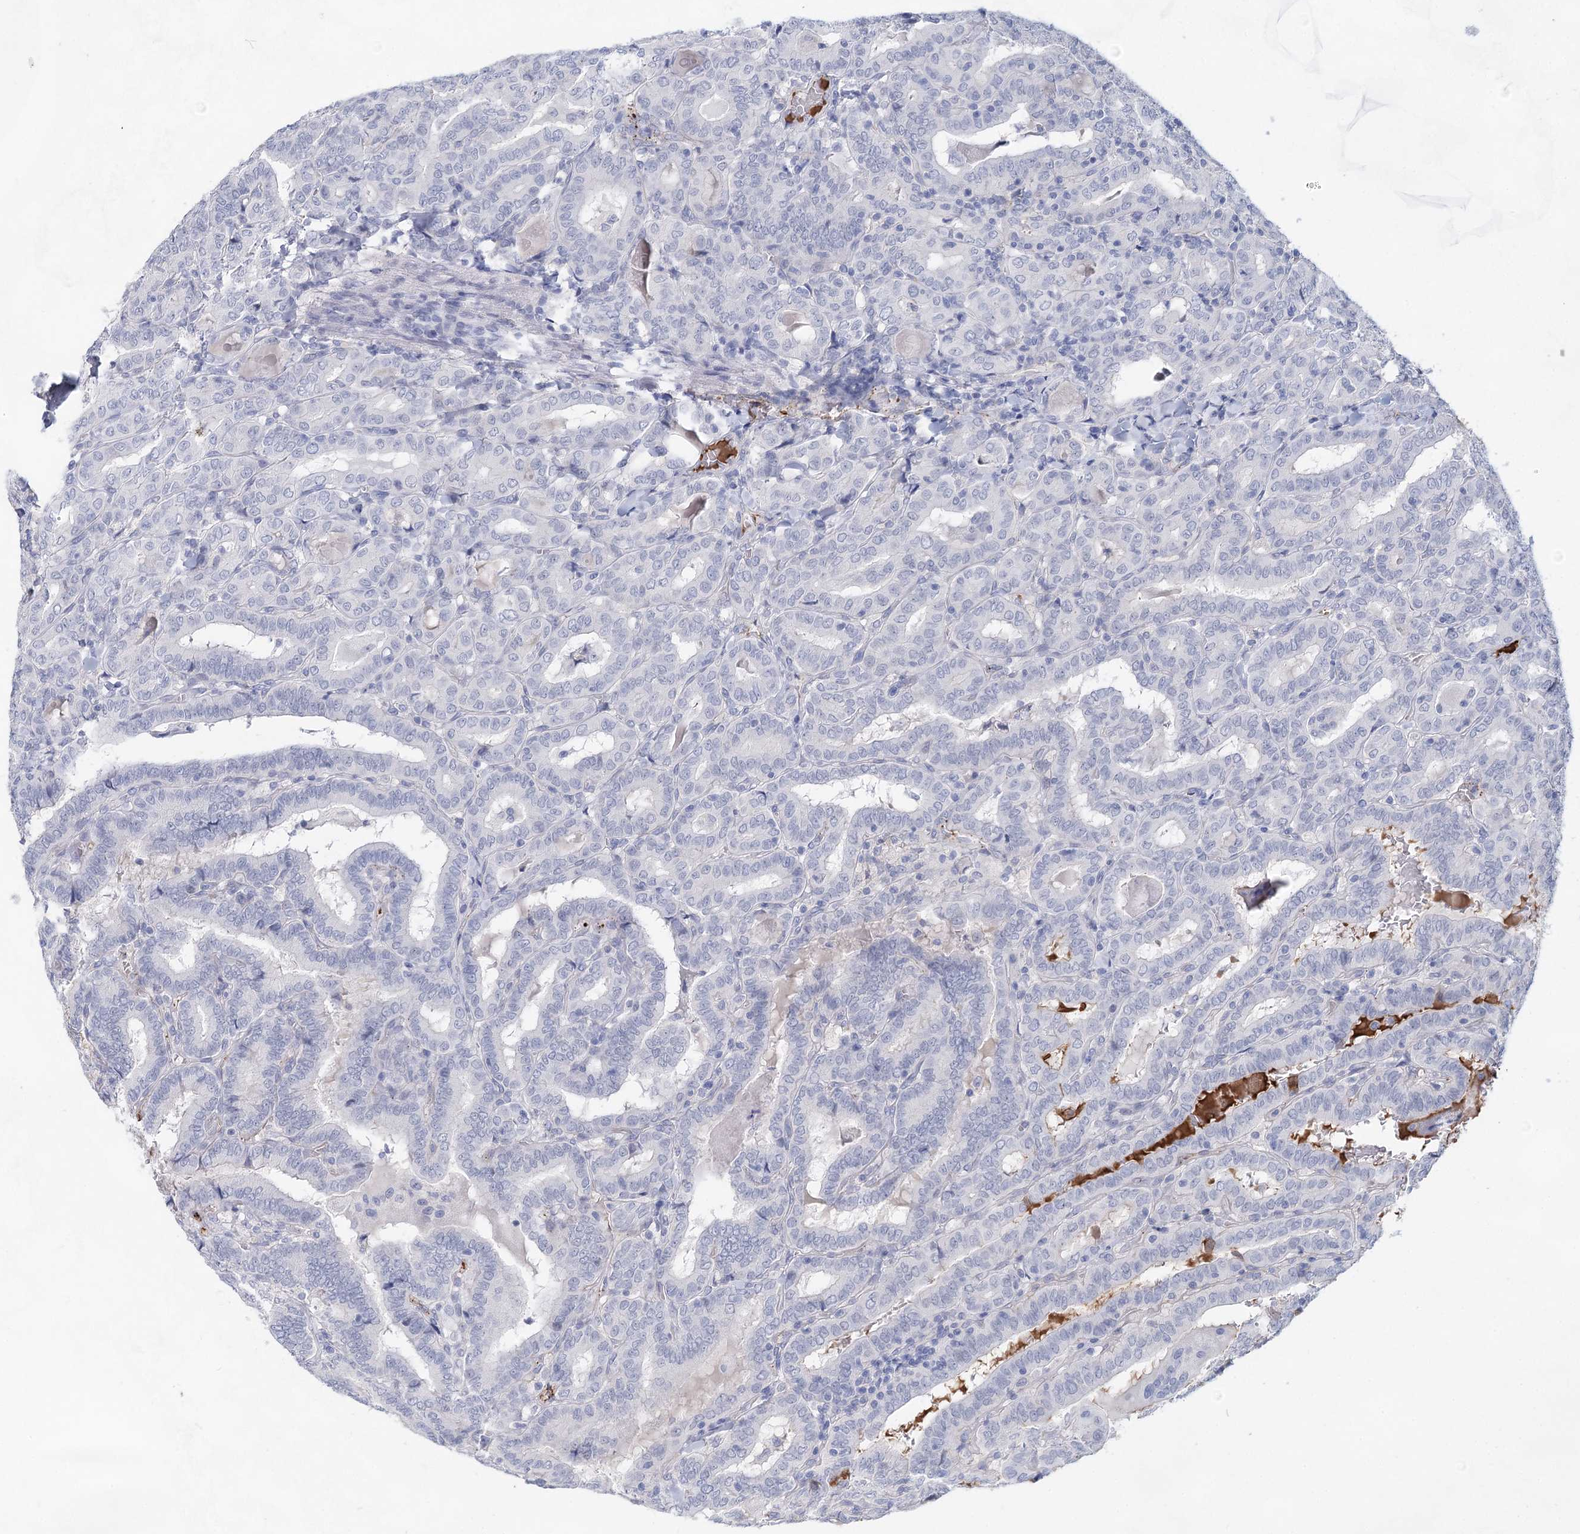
{"staining": {"intensity": "negative", "quantity": "none", "location": "none"}, "tissue": "thyroid cancer", "cell_type": "Tumor cells", "image_type": "cancer", "snomed": [{"axis": "morphology", "description": "Papillary adenocarcinoma, NOS"}, {"axis": "topography", "description": "Thyroid gland"}], "caption": "Thyroid papillary adenocarcinoma was stained to show a protein in brown. There is no significant staining in tumor cells.", "gene": "TASOR2", "patient": {"sex": "female", "age": 72}}